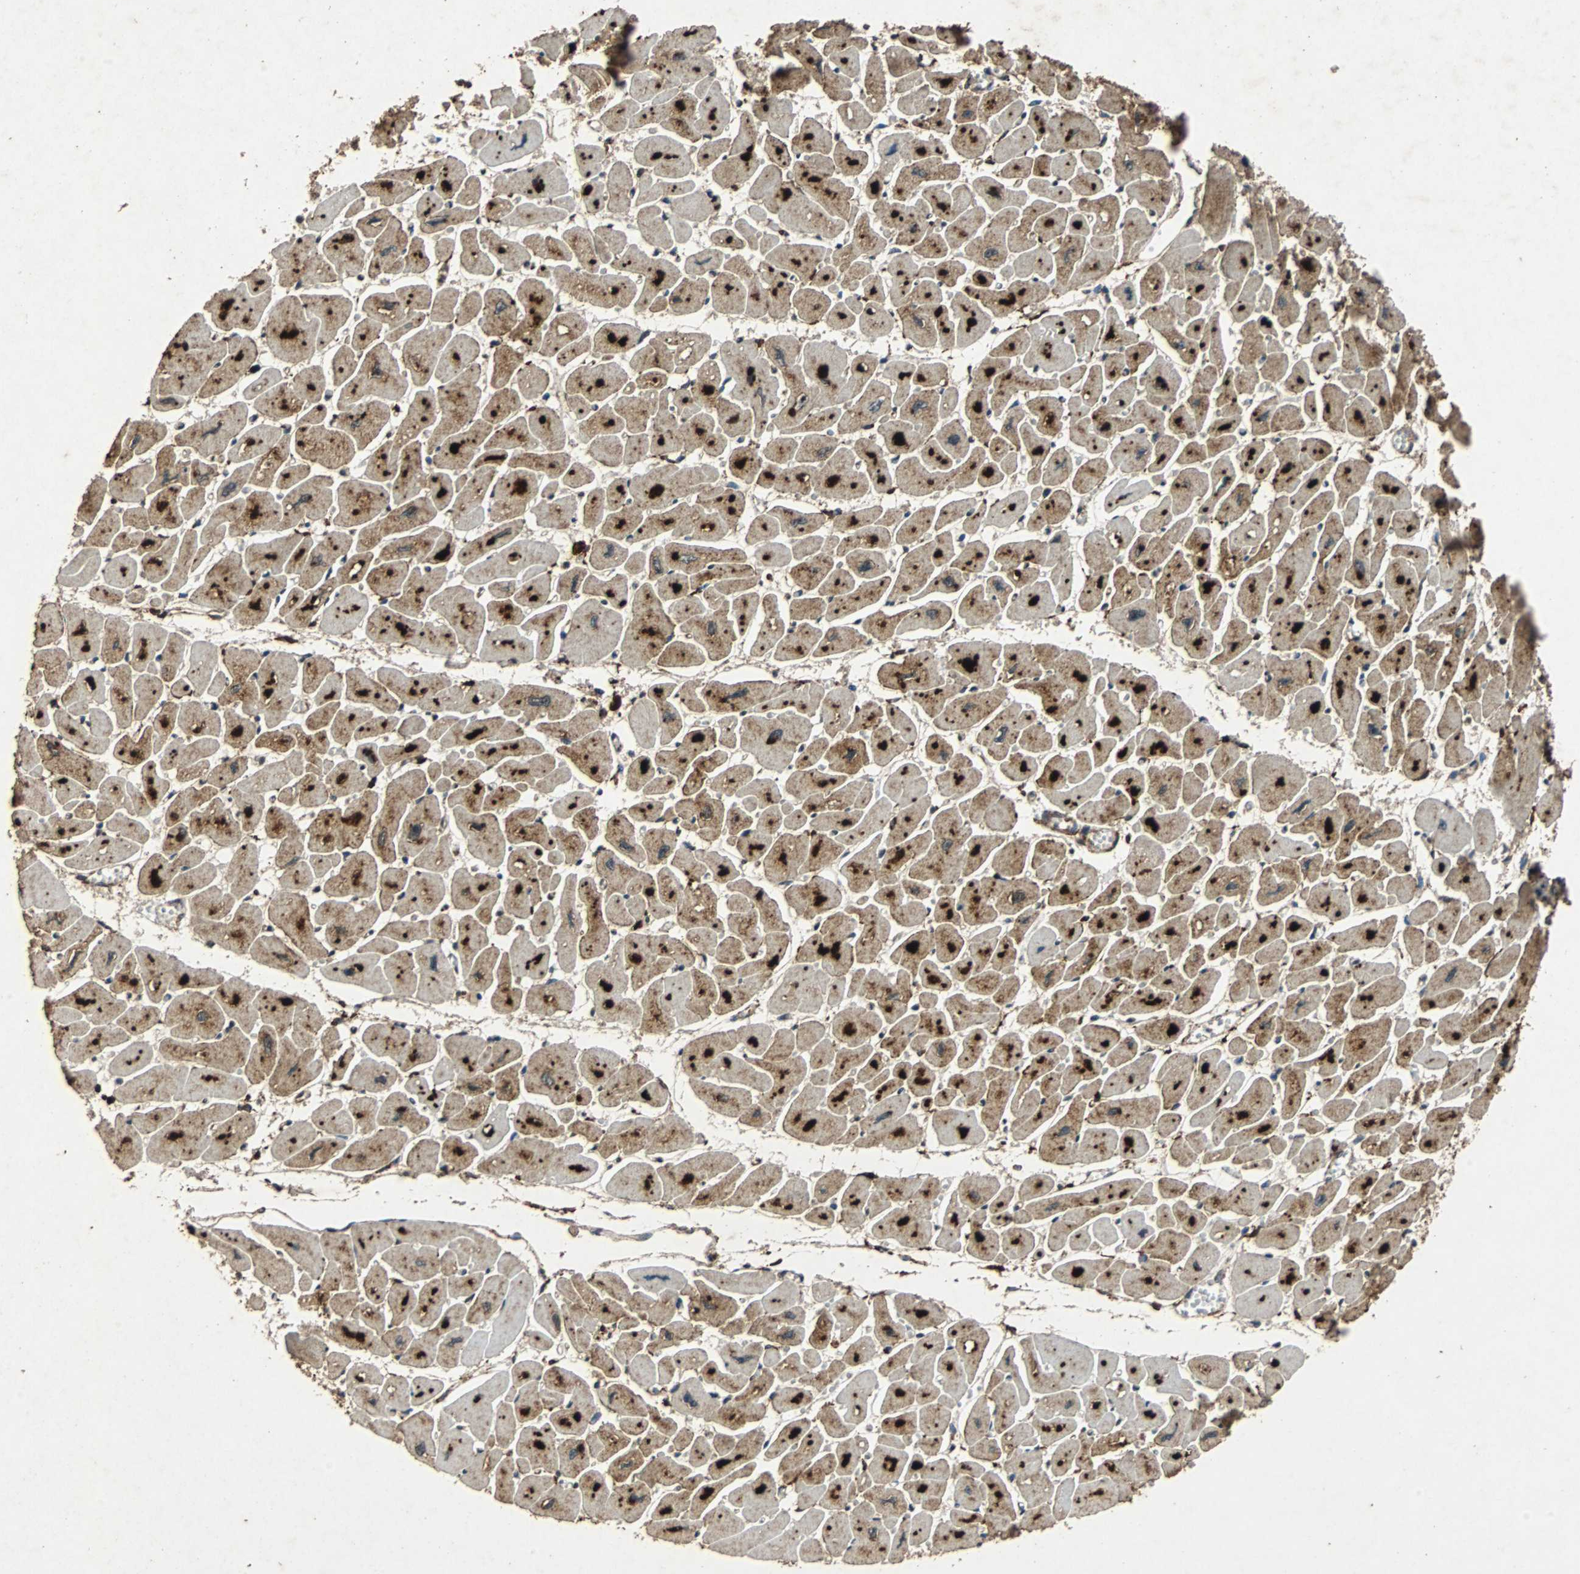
{"staining": {"intensity": "strong", "quantity": ">75%", "location": "cytoplasmic/membranous"}, "tissue": "heart muscle", "cell_type": "Cardiomyocytes", "image_type": "normal", "snomed": [{"axis": "morphology", "description": "Normal tissue, NOS"}, {"axis": "topography", "description": "Heart"}], "caption": "High-magnification brightfield microscopy of benign heart muscle stained with DAB (3,3'-diaminobenzidine) (brown) and counterstained with hematoxylin (blue). cardiomyocytes exhibit strong cytoplasmic/membranous positivity is identified in approximately>75% of cells. Nuclei are stained in blue.", "gene": "NAA10", "patient": {"sex": "female", "age": 54}}